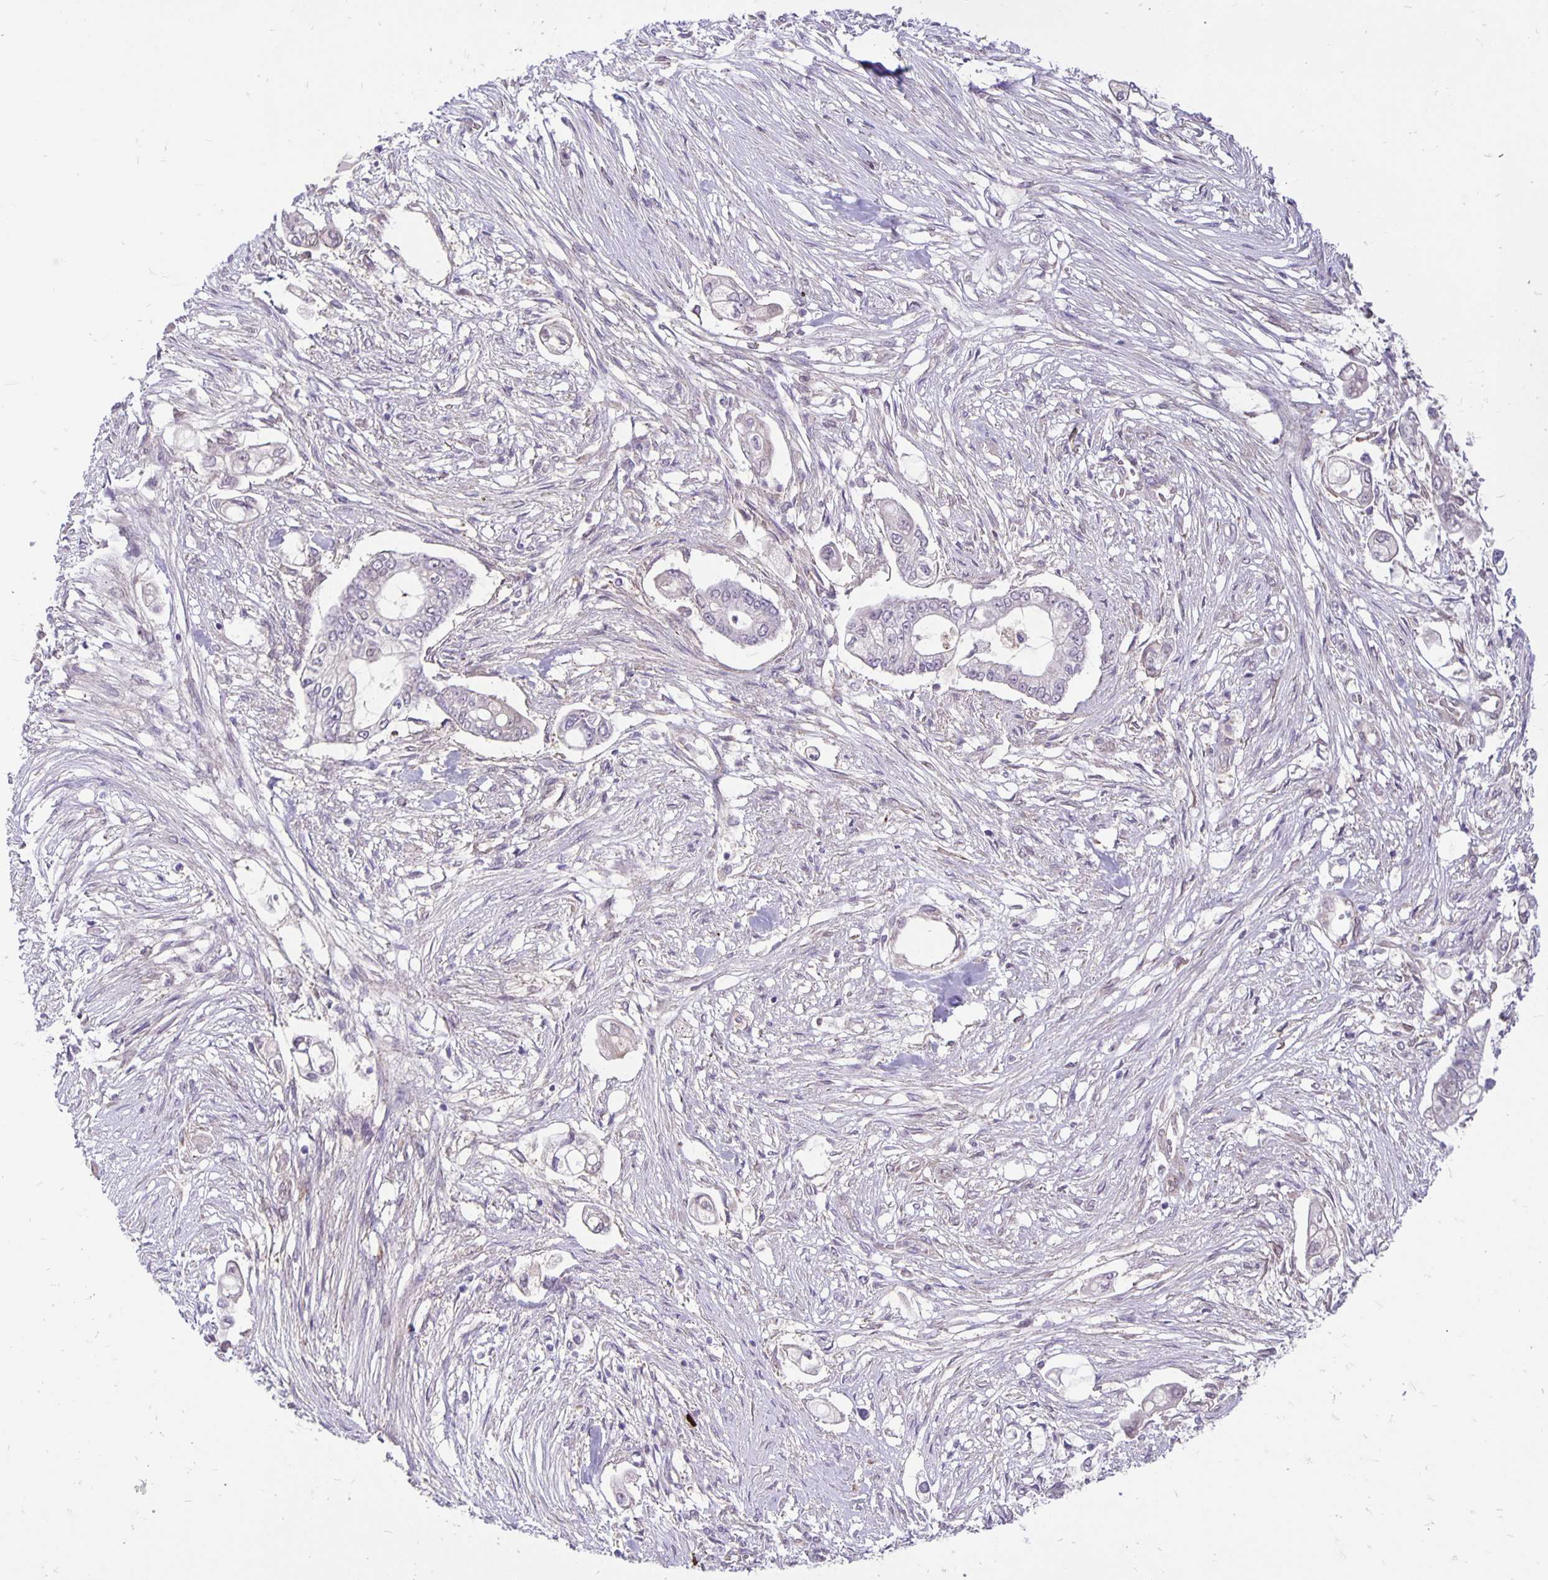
{"staining": {"intensity": "negative", "quantity": "none", "location": "none"}, "tissue": "pancreatic cancer", "cell_type": "Tumor cells", "image_type": "cancer", "snomed": [{"axis": "morphology", "description": "Adenocarcinoma, NOS"}, {"axis": "topography", "description": "Pancreas"}], "caption": "A histopathology image of human pancreatic cancer is negative for staining in tumor cells.", "gene": "TAX1BP3", "patient": {"sex": "female", "age": 69}}